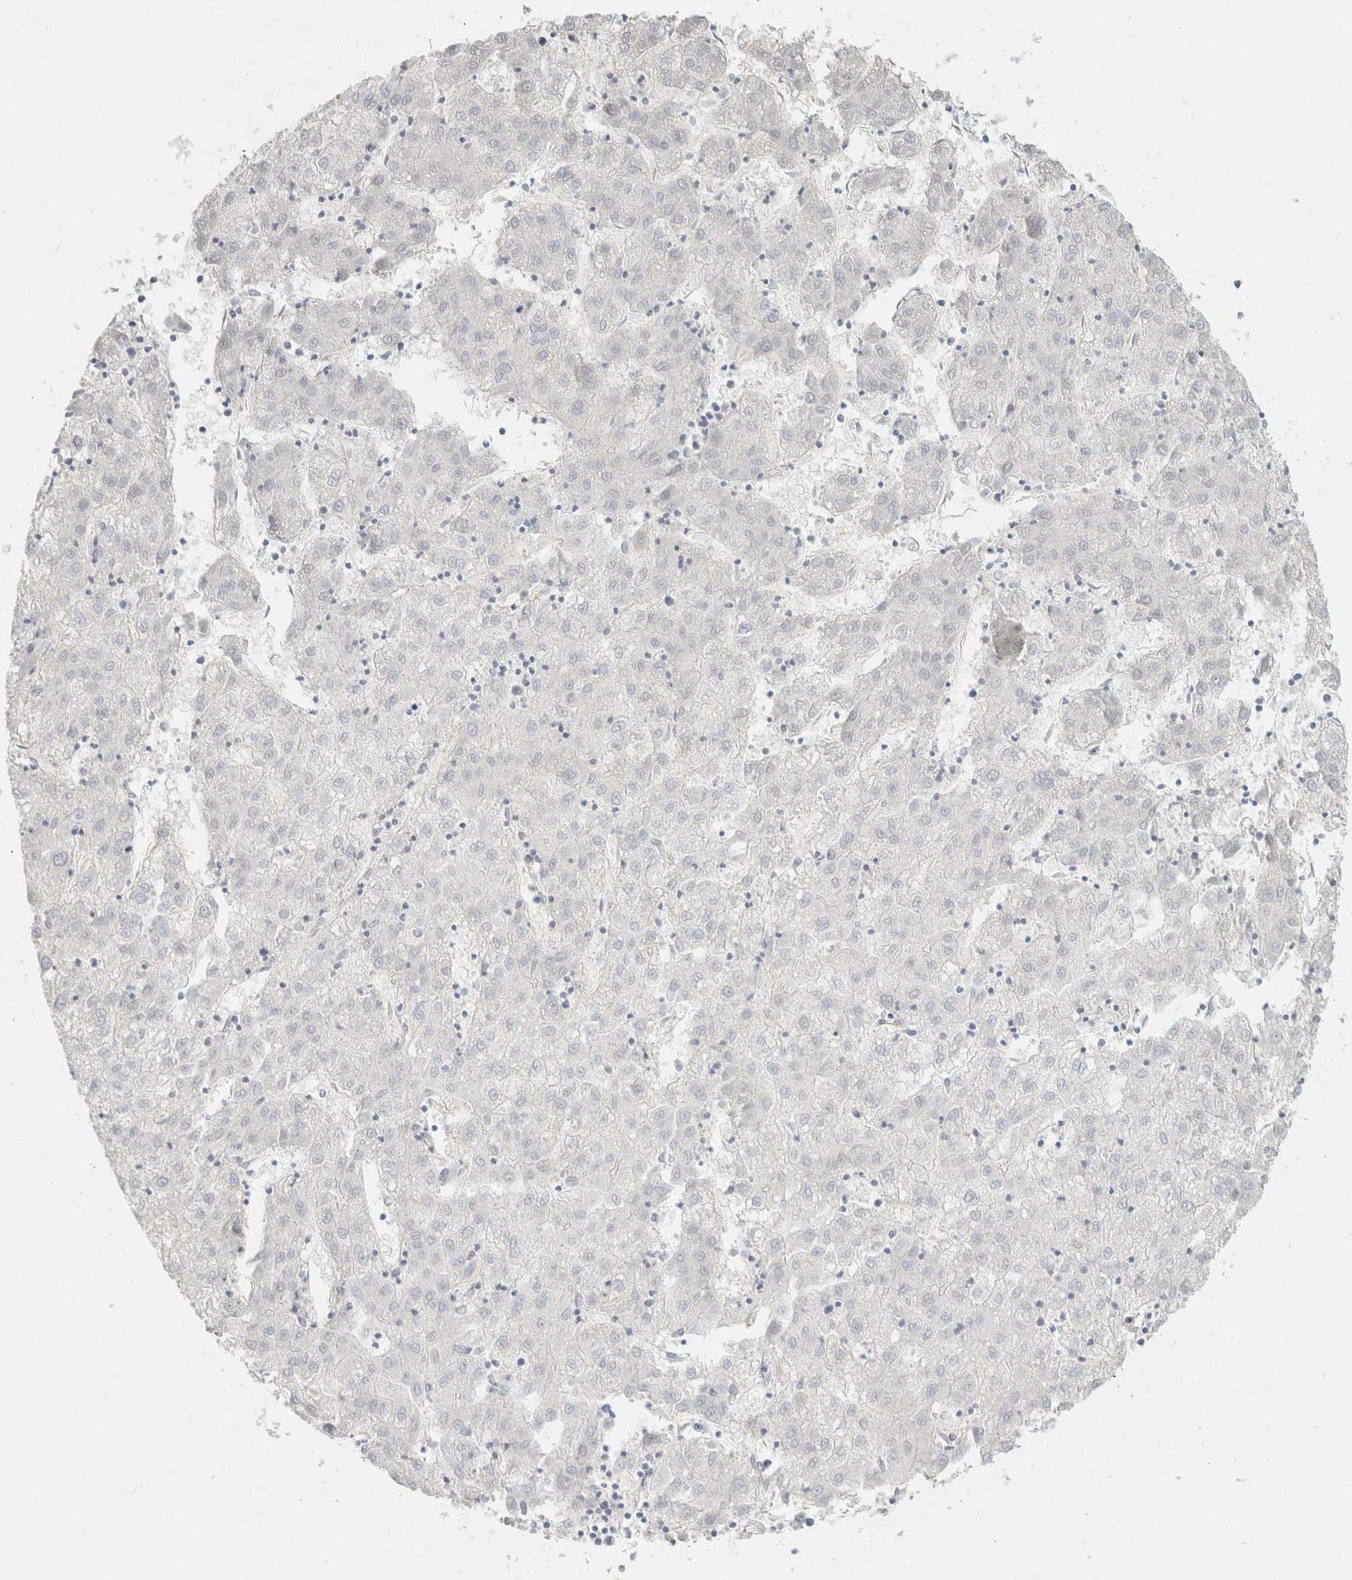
{"staining": {"intensity": "negative", "quantity": "none", "location": "none"}, "tissue": "liver cancer", "cell_type": "Tumor cells", "image_type": "cancer", "snomed": [{"axis": "morphology", "description": "Carcinoma, Hepatocellular, NOS"}, {"axis": "topography", "description": "Liver"}], "caption": "Immunohistochemistry (IHC) histopathology image of liver hepatocellular carcinoma stained for a protein (brown), which displays no positivity in tumor cells.", "gene": "CPQ", "patient": {"sex": "male", "age": 72}}